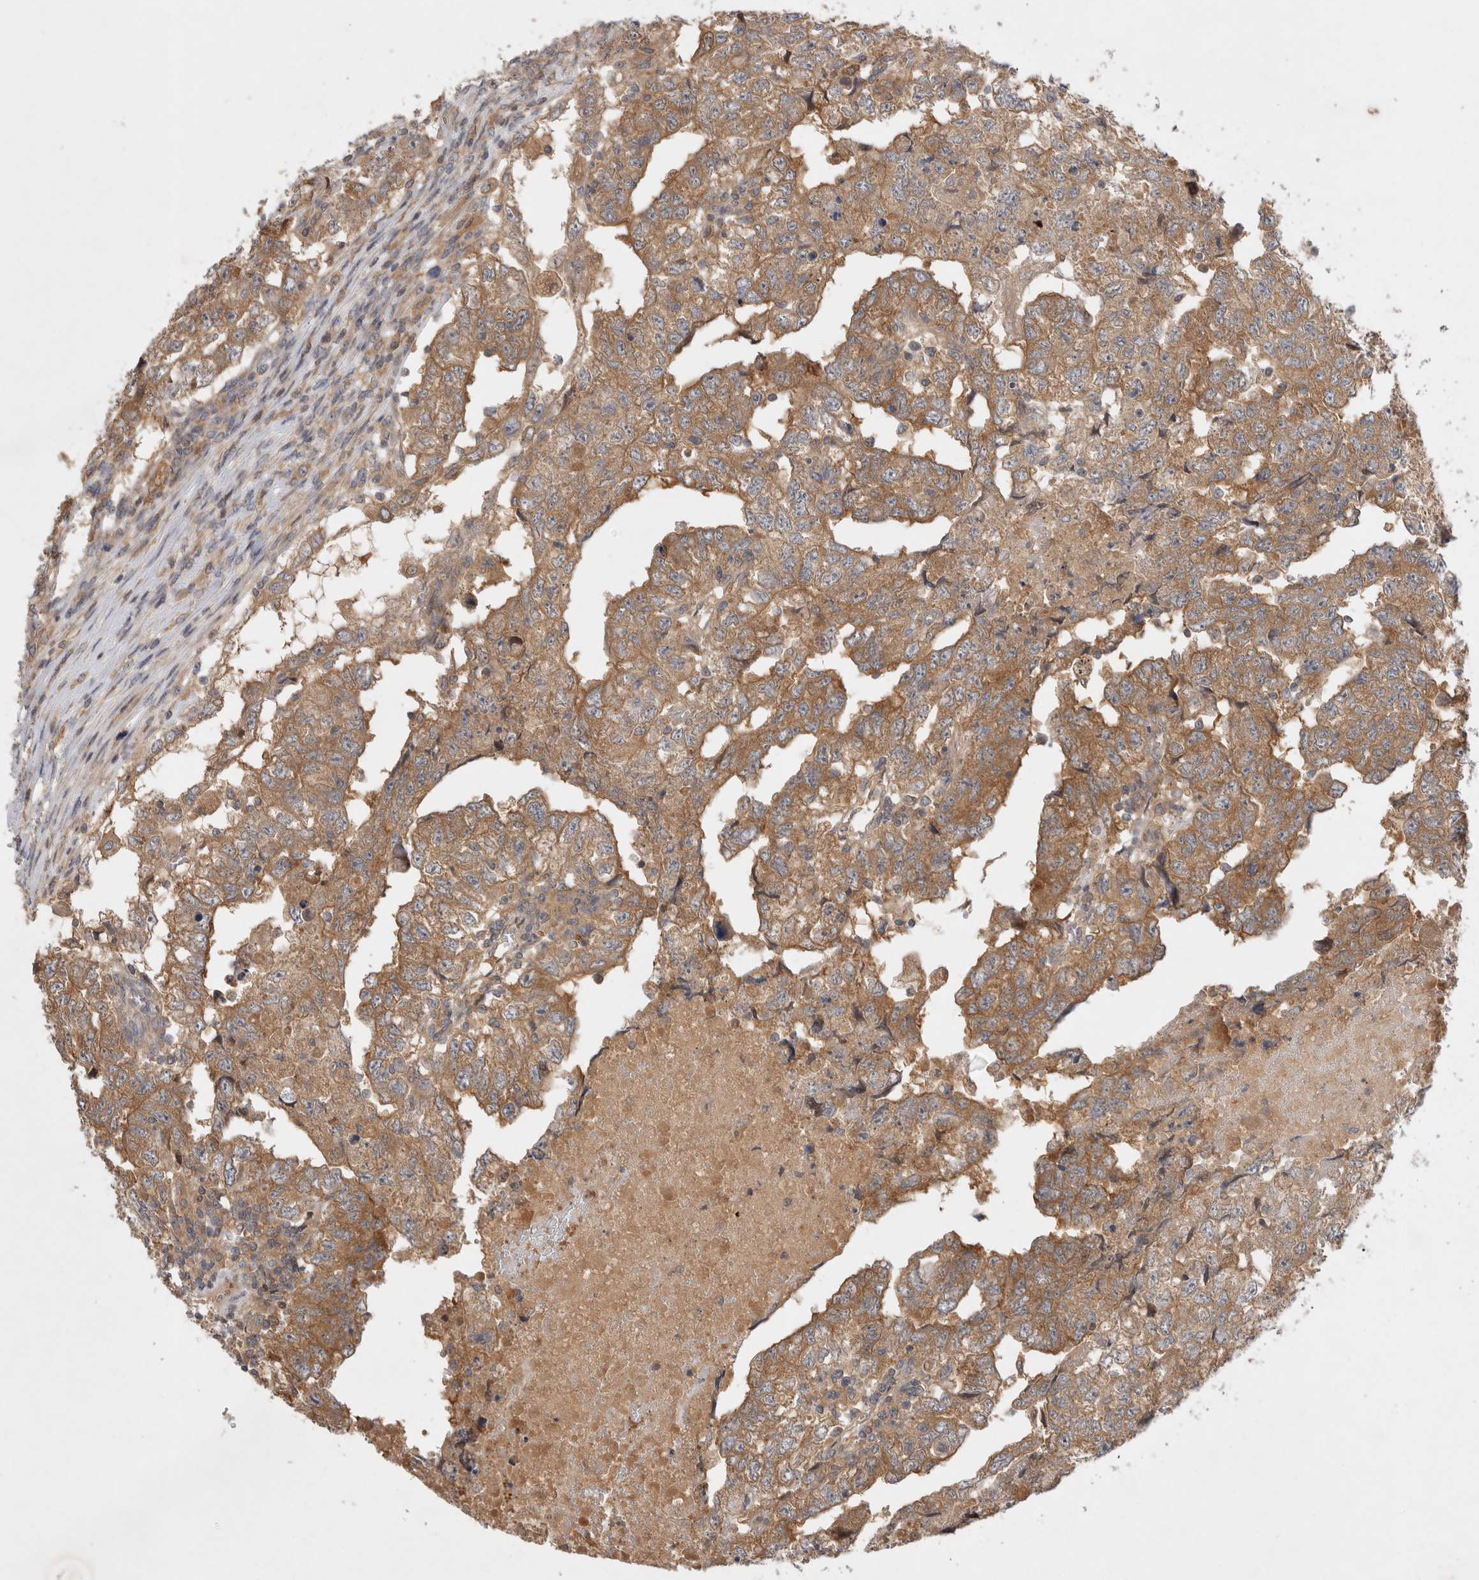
{"staining": {"intensity": "moderate", "quantity": ">75%", "location": "cytoplasmic/membranous"}, "tissue": "testis cancer", "cell_type": "Tumor cells", "image_type": "cancer", "snomed": [{"axis": "morphology", "description": "Carcinoma, Embryonal, NOS"}, {"axis": "topography", "description": "Testis"}], "caption": "Testis cancer (embryonal carcinoma) was stained to show a protein in brown. There is medium levels of moderate cytoplasmic/membranous positivity in about >75% of tumor cells.", "gene": "HTT", "patient": {"sex": "male", "age": 36}}